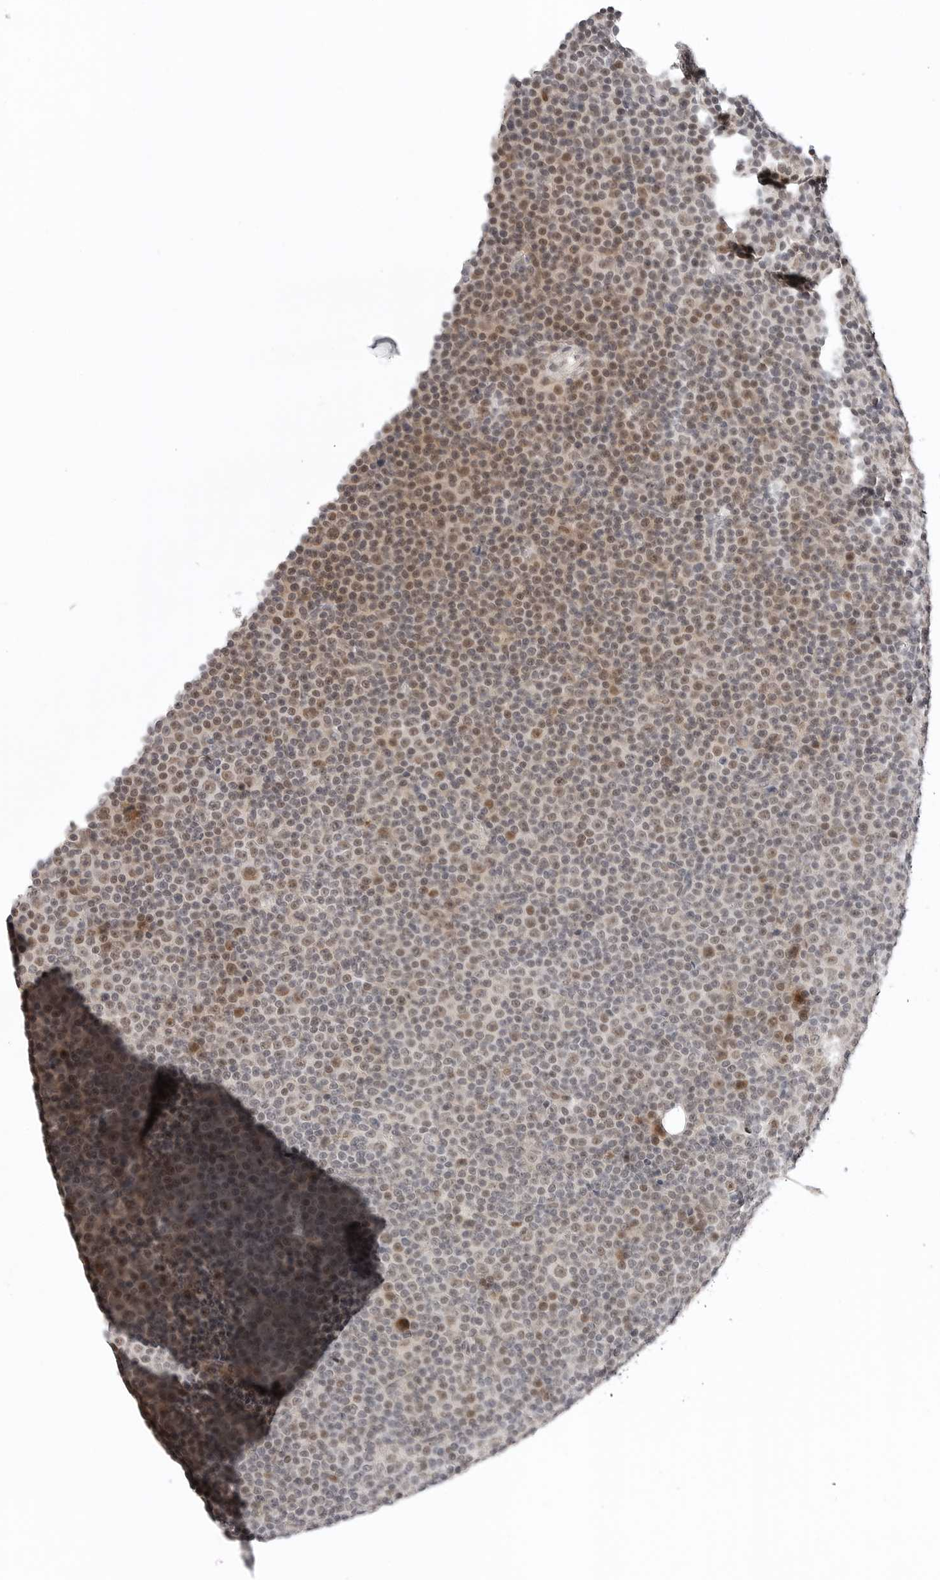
{"staining": {"intensity": "moderate", "quantity": "<25%", "location": "nuclear"}, "tissue": "lymphoma", "cell_type": "Tumor cells", "image_type": "cancer", "snomed": [{"axis": "morphology", "description": "Malignant lymphoma, non-Hodgkin's type, Low grade"}, {"axis": "topography", "description": "Lymph node"}], "caption": "A micrograph of lymphoma stained for a protein reveals moderate nuclear brown staining in tumor cells.", "gene": "TSEN2", "patient": {"sex": "female", "age": 67}}